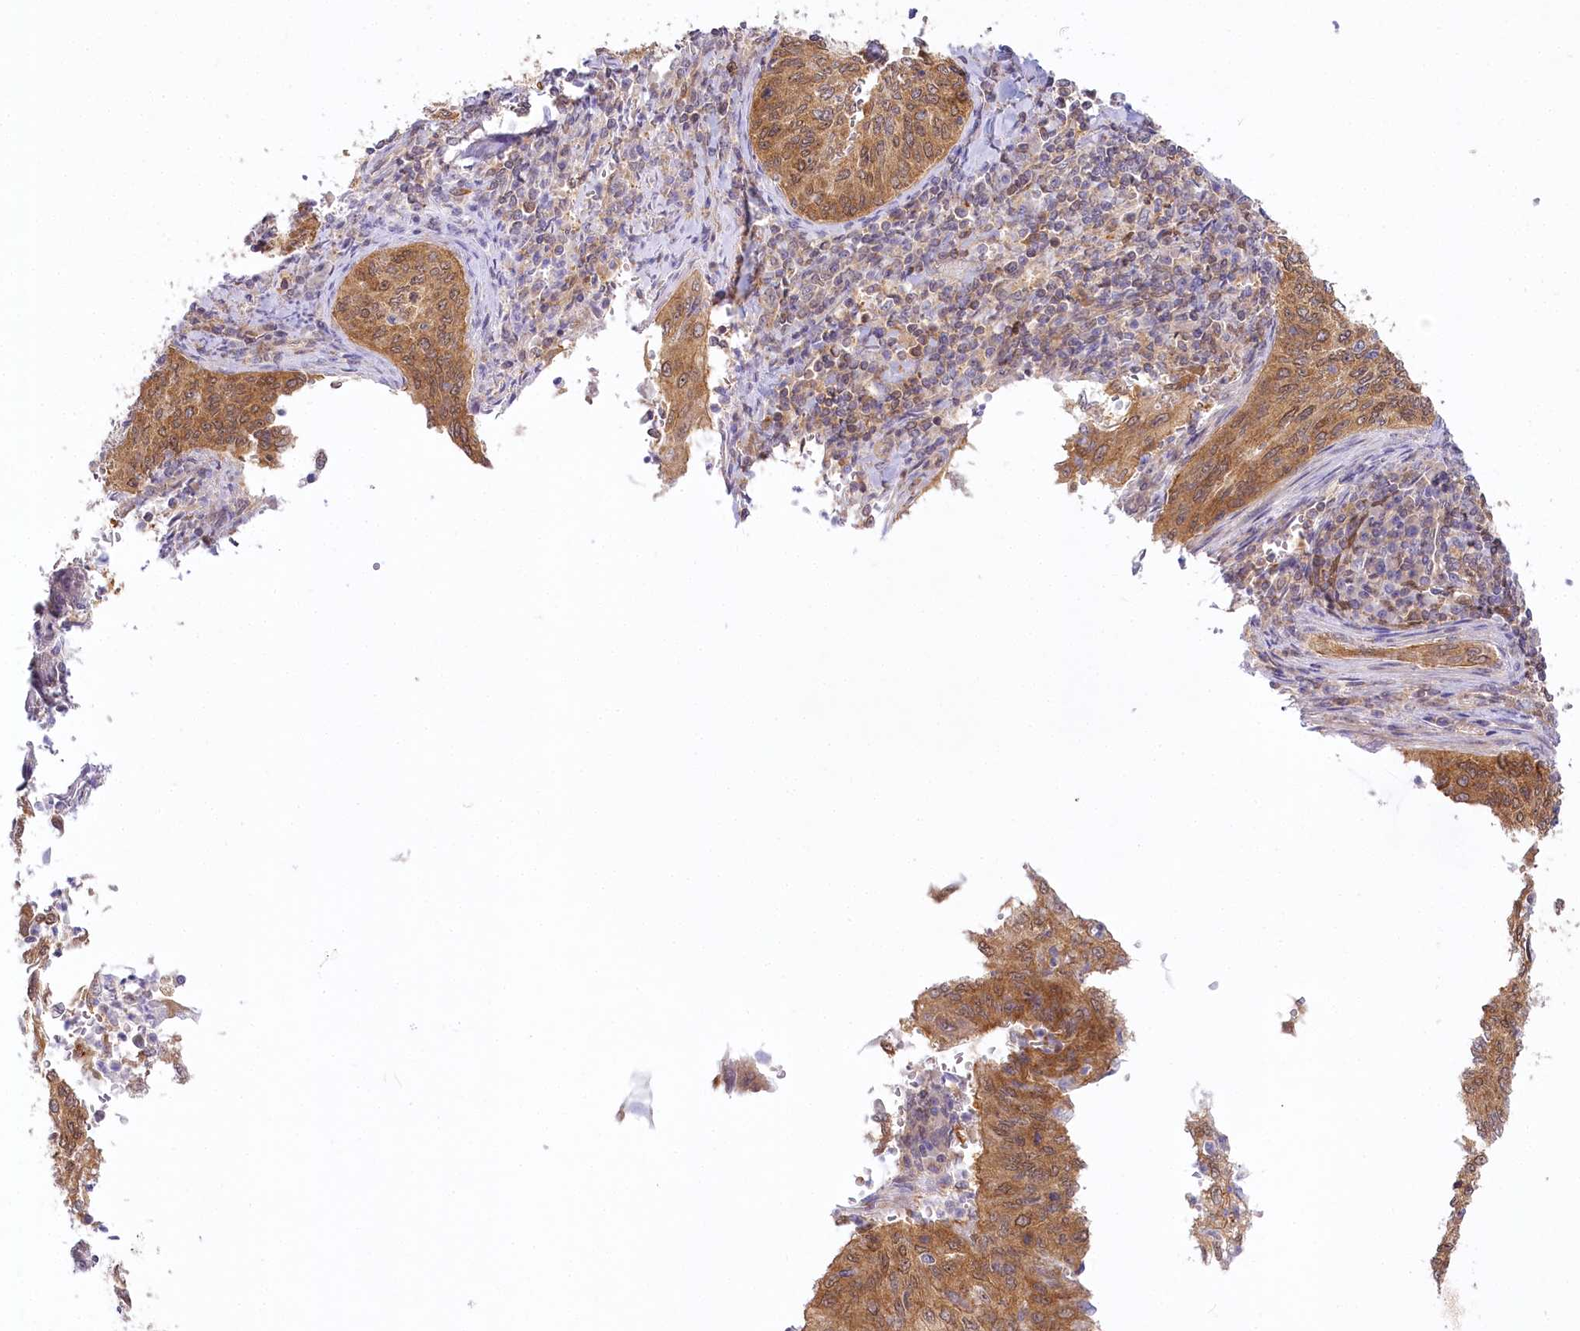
{"staining": {"intensity": "moderate", "quantity": ">75%", "location": "cytoplasmic/membranous"}, "tissue": "cervical cancer", "cell_type": "Tumor cells", "image_type": "cancer", "snomed": [{"axis": "morphology", "description": "Squamous cell carcinoma, NOS"}, {"axis": "topography", "description": "Cervix"}], "caption": "IHC of cervical cancer (squamous cell carcinoma) demonstrates medium levels of moderate cytoplasmic/membranous expression in about >75% of tumor cells.", "gene": "INPP4B", "patient": {"sex": "female", "age": 30}}